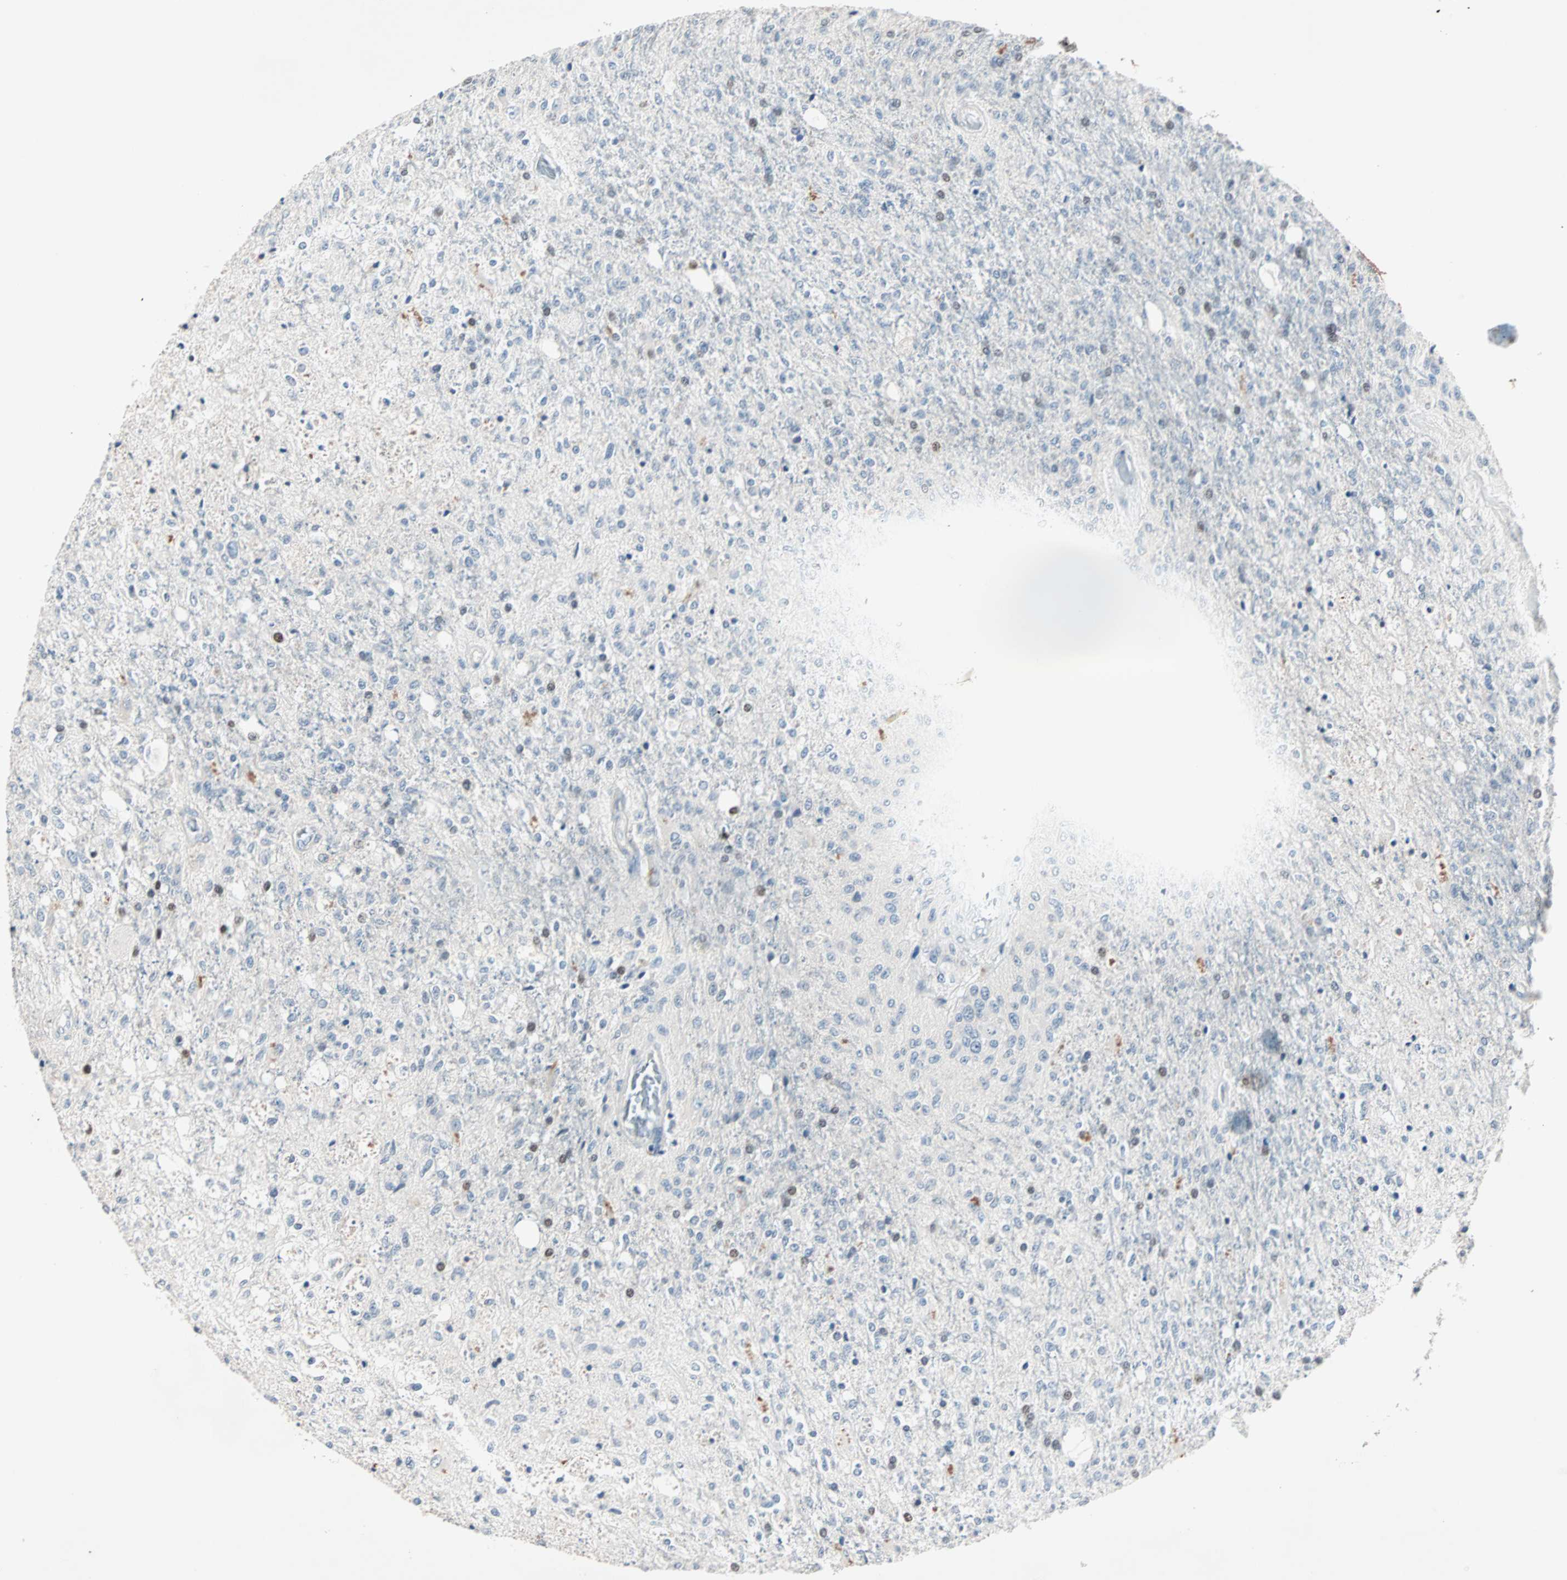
{"staining": {"intensity": "moderate", "quantity": "<25%", "location": "nuclear"}, "tissue": "glioma", "cell_type": "Tumor cells", "image_type": "cancer", "snomed": [{"axis": "morphology", "description": "Normal tissue, NOS"}, {"axis": "morphology", "description": "Glioma, malignant, High grade"}, {"axis": "topography", "description": "Cerebral cortex"}], "caption": "A photomicrograph showing moderate nuclear positivity in approximately <25% of tumor cells in malignant glioma (high-grade), as visualized by brown immunohistochemical staining.", "gene": "CCNE2", "patient": {"sex": "male", "age": 77}}